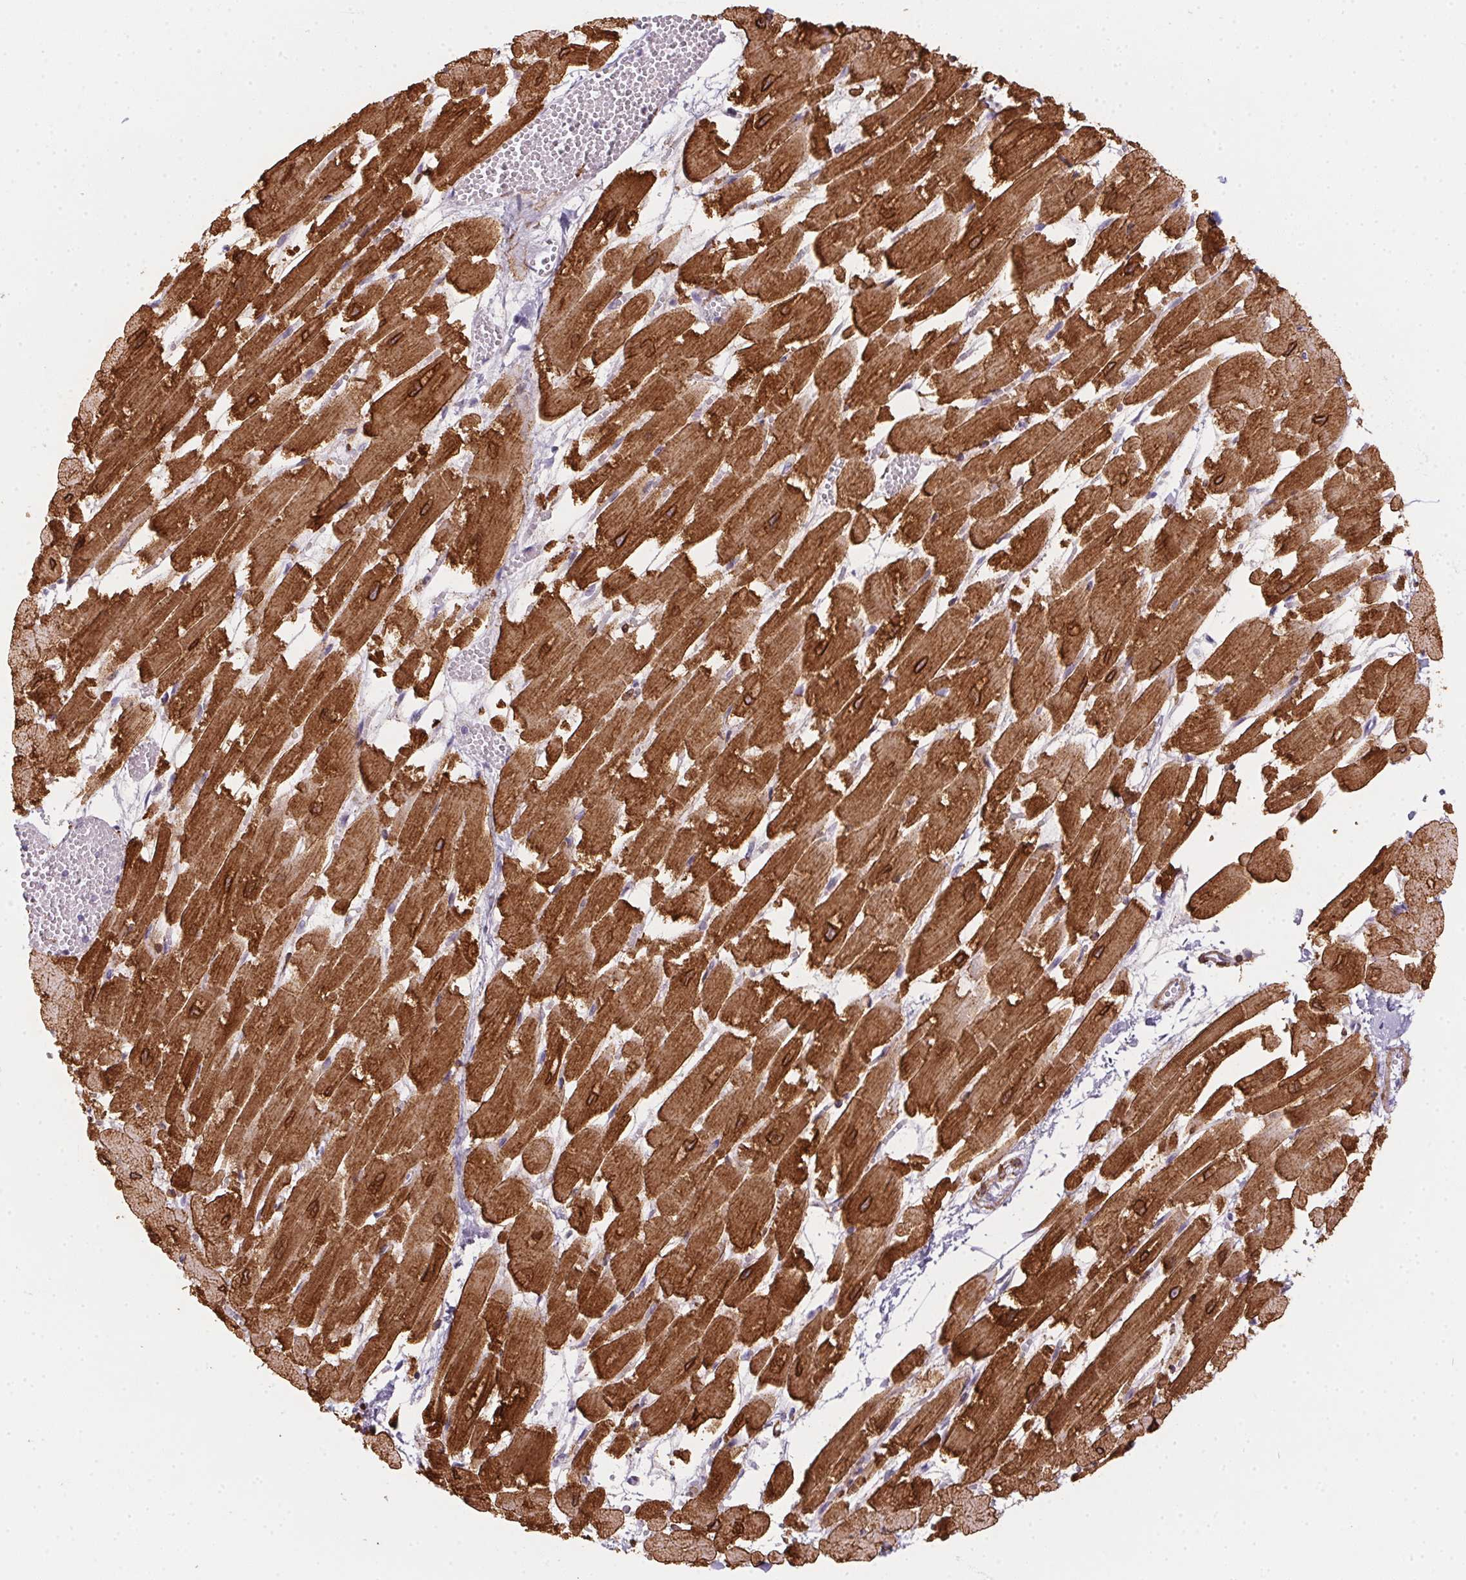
{"staining": {"intensity": "strong", "quantity": ">75%", "location": "cytoplasmic/membranous,nuclear"}, "tissue": "heart muscle", "cell_type": "Cardiomyocytes", "image_type": "normal", "snomed": [{"axis": "morphology", "description": "Normal tissue, NOS"}, {"axis": "topography", "description": "Heart"}], "caption": "Unremarkable heart muscle was stained to show a protein in brown. There is high levels of strong cytoplasmic/membranous,nuclear positivity in about >75% of cardiomyocytes. Using DAB (3,3'-diaminobenzidine) (brown) and hematoxylin (blue) stains, captured at high magnification using brightfield microscopy.", "gene": "HRC", "patient": {"sex": "female", "age": 52}}